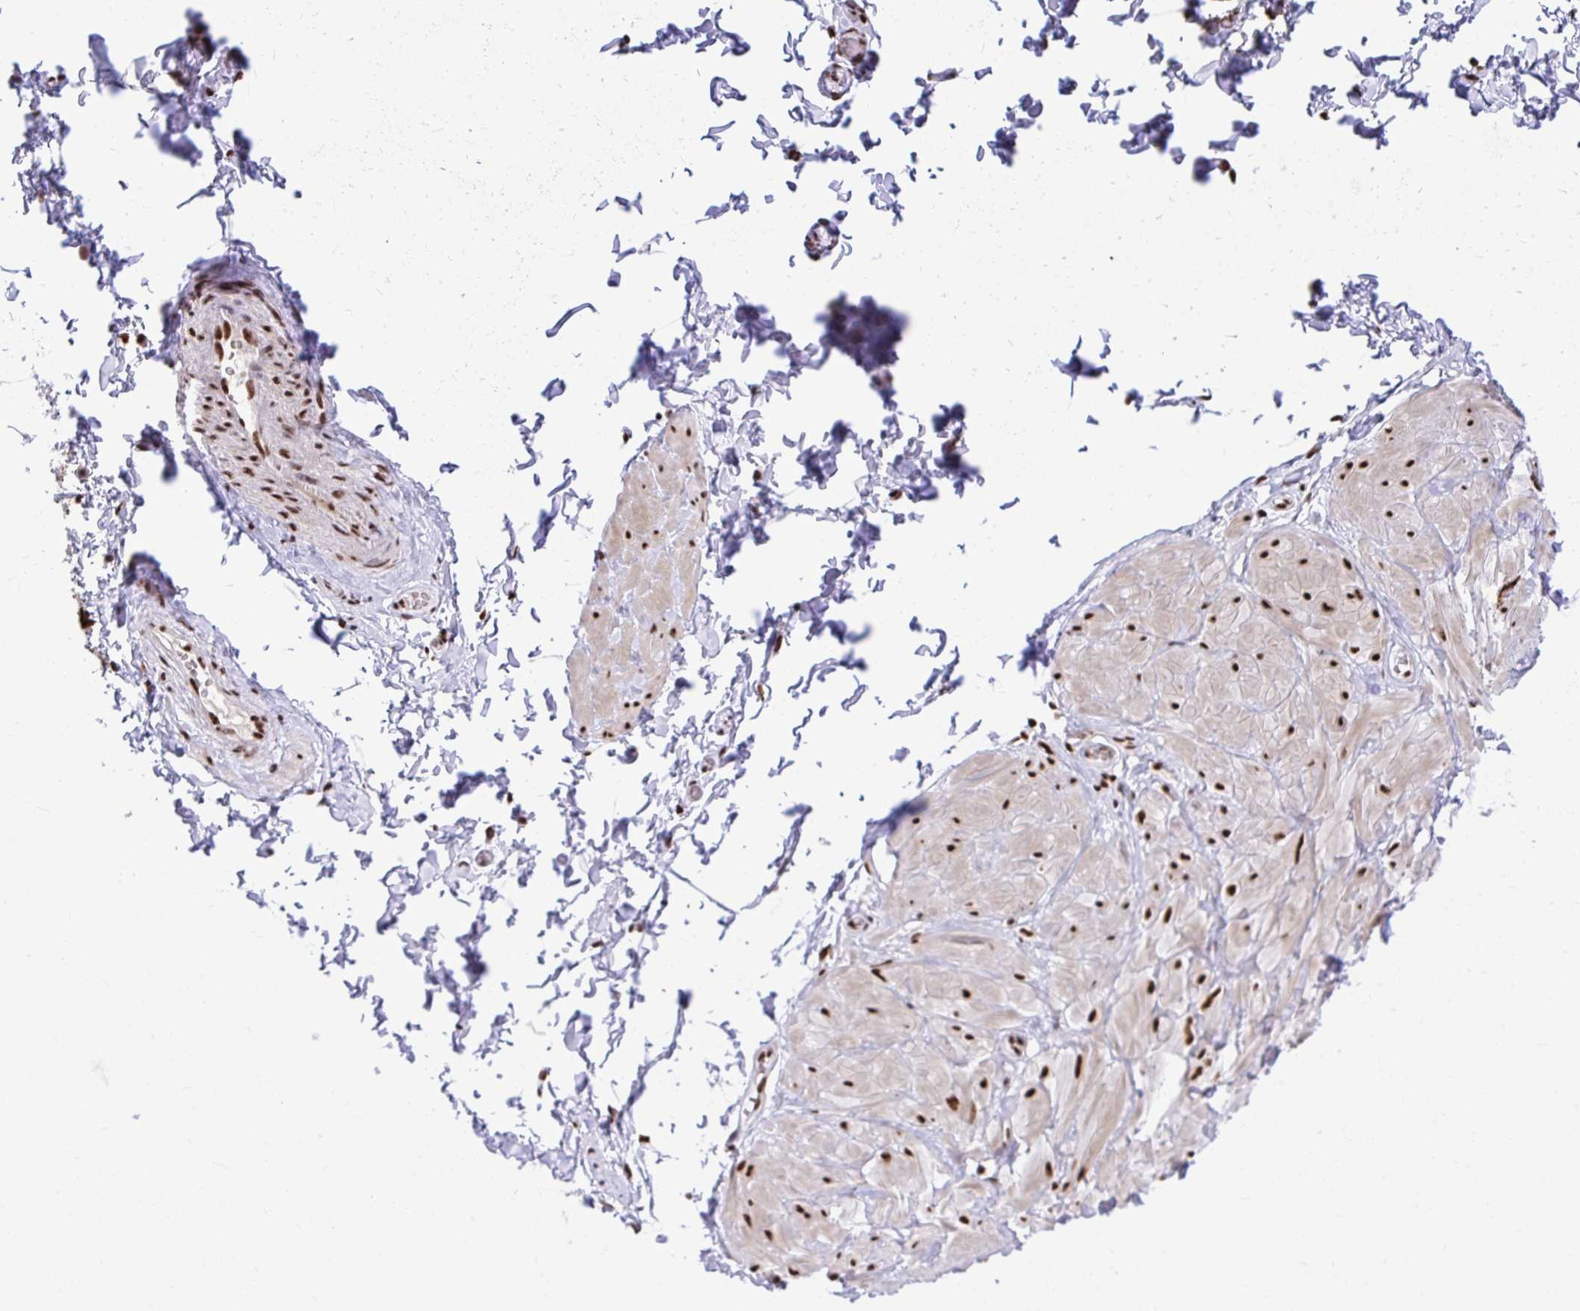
{"staining": {"intensity": "moderate", "quantity": ">75%", "location": "nuclear"}, "tissue": "adipose tissue", "cell_type": "Adipocytes", "image_type": "normal", "snomed": [{"axis": "morphology", "description": "Normal tissue, NOS"}, {"axis": "topography", "description": "Epididymis, spermatic cord, NOS"}, {"axis": "topography", "description": "Epididymis"}, {"axis": "topography", "description": "Peripheral nerve tissue"}], "caption": "The histopathology image demonstrates staining of benign adipose tissue, revealing moderate nuclear protein positivity (brown color) within adipocytes.", "gene": "PRPF19", "patient": {"sex": "male", "age": 29}}